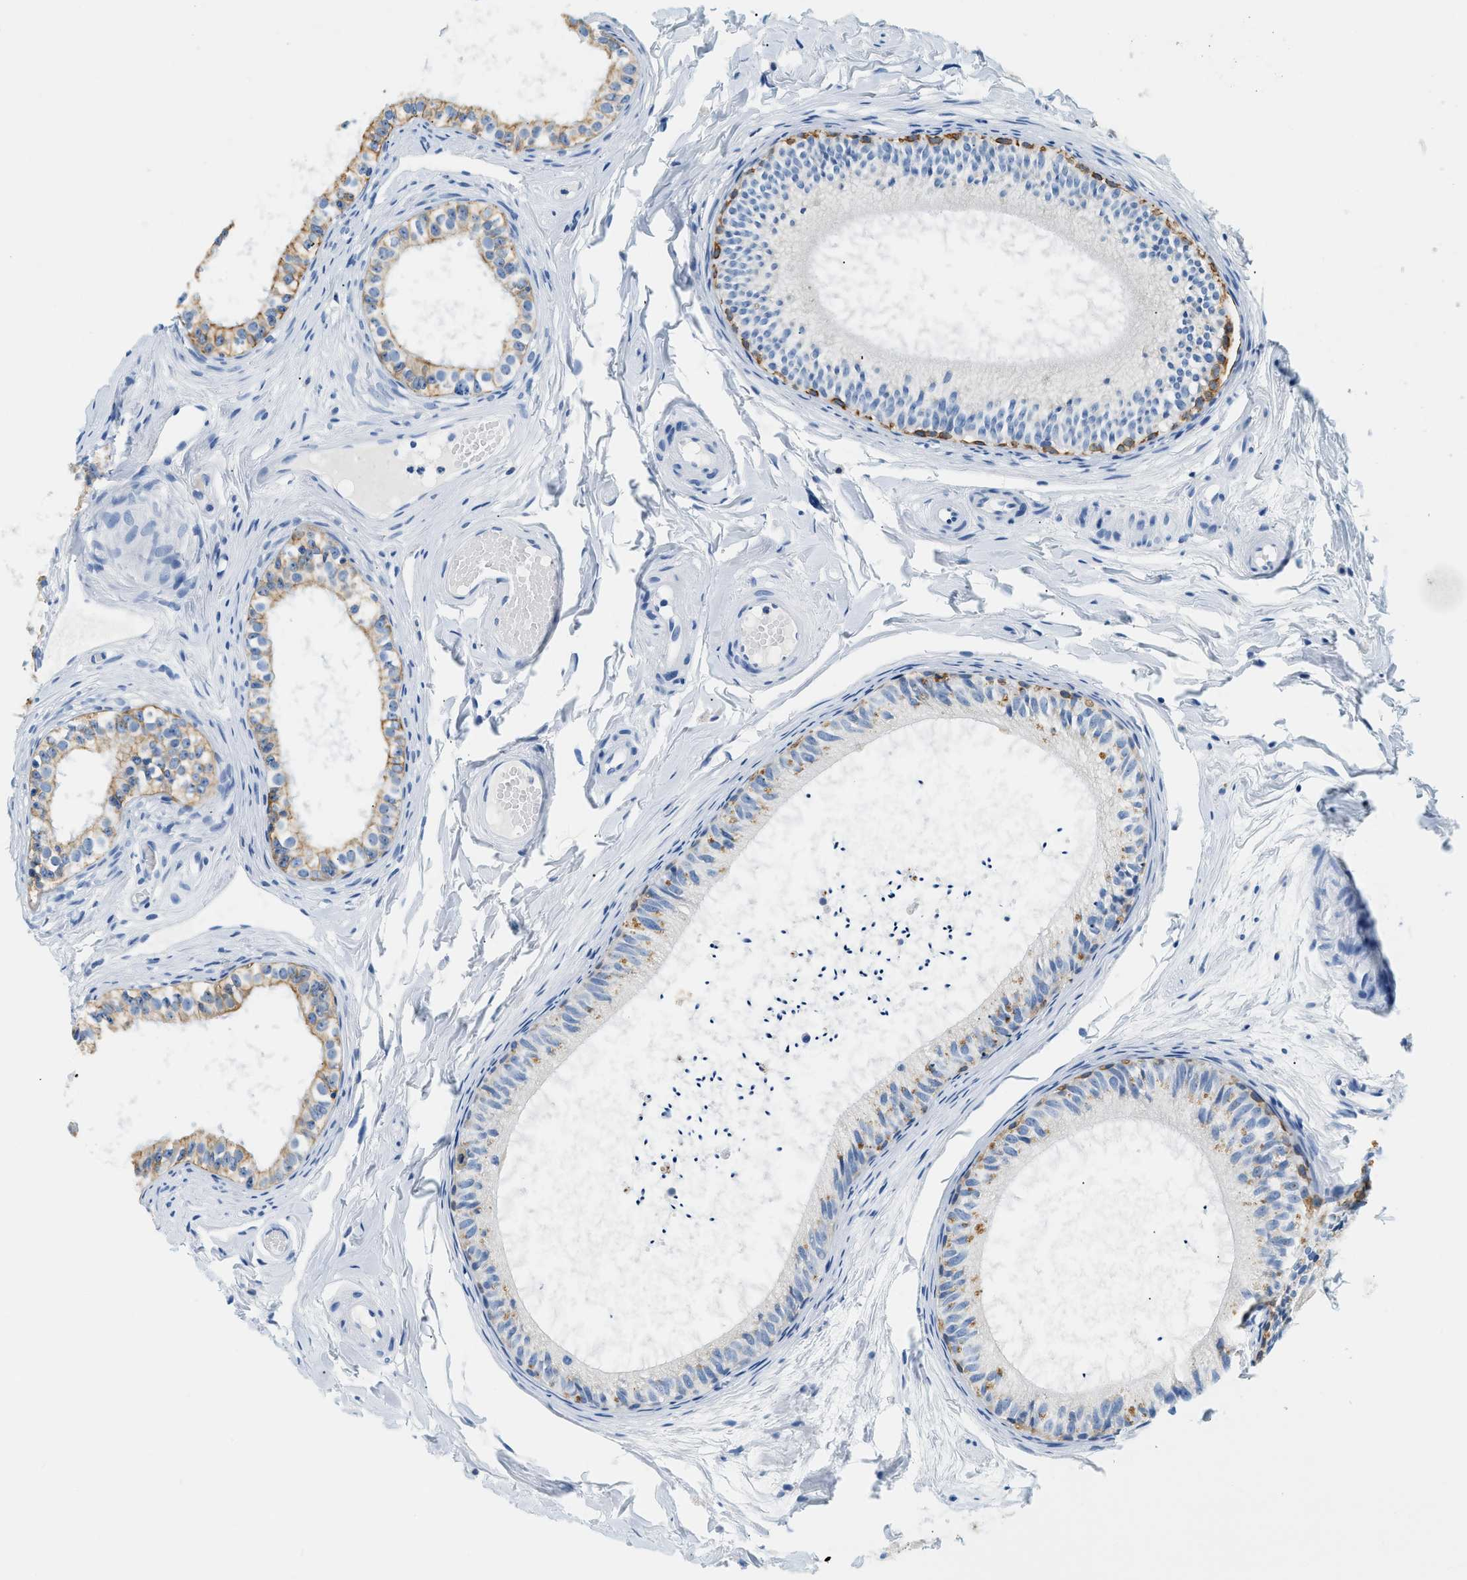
{"staining": {"intensity": "strong", "quantity": "25%-75%", "location": "cytoplasmic/membranous"}, "tissue": "epididymis", "cell_type": "Glandular cells", "image_type": "normal", "snomed": [{"axis": "morphology", "description": "Normal tissue, NOS"}, {"axis": "topography", "description": "Epididymis"}], "caption": "About 25%-75% of glandular cells in normal human epididymis demonstrate strong cytoplasmic/membranous protein staining as visualized by brown immunohistochemical staining.", "gene": "STXBP2", "patient": {"sex": "male", "age": 46}}